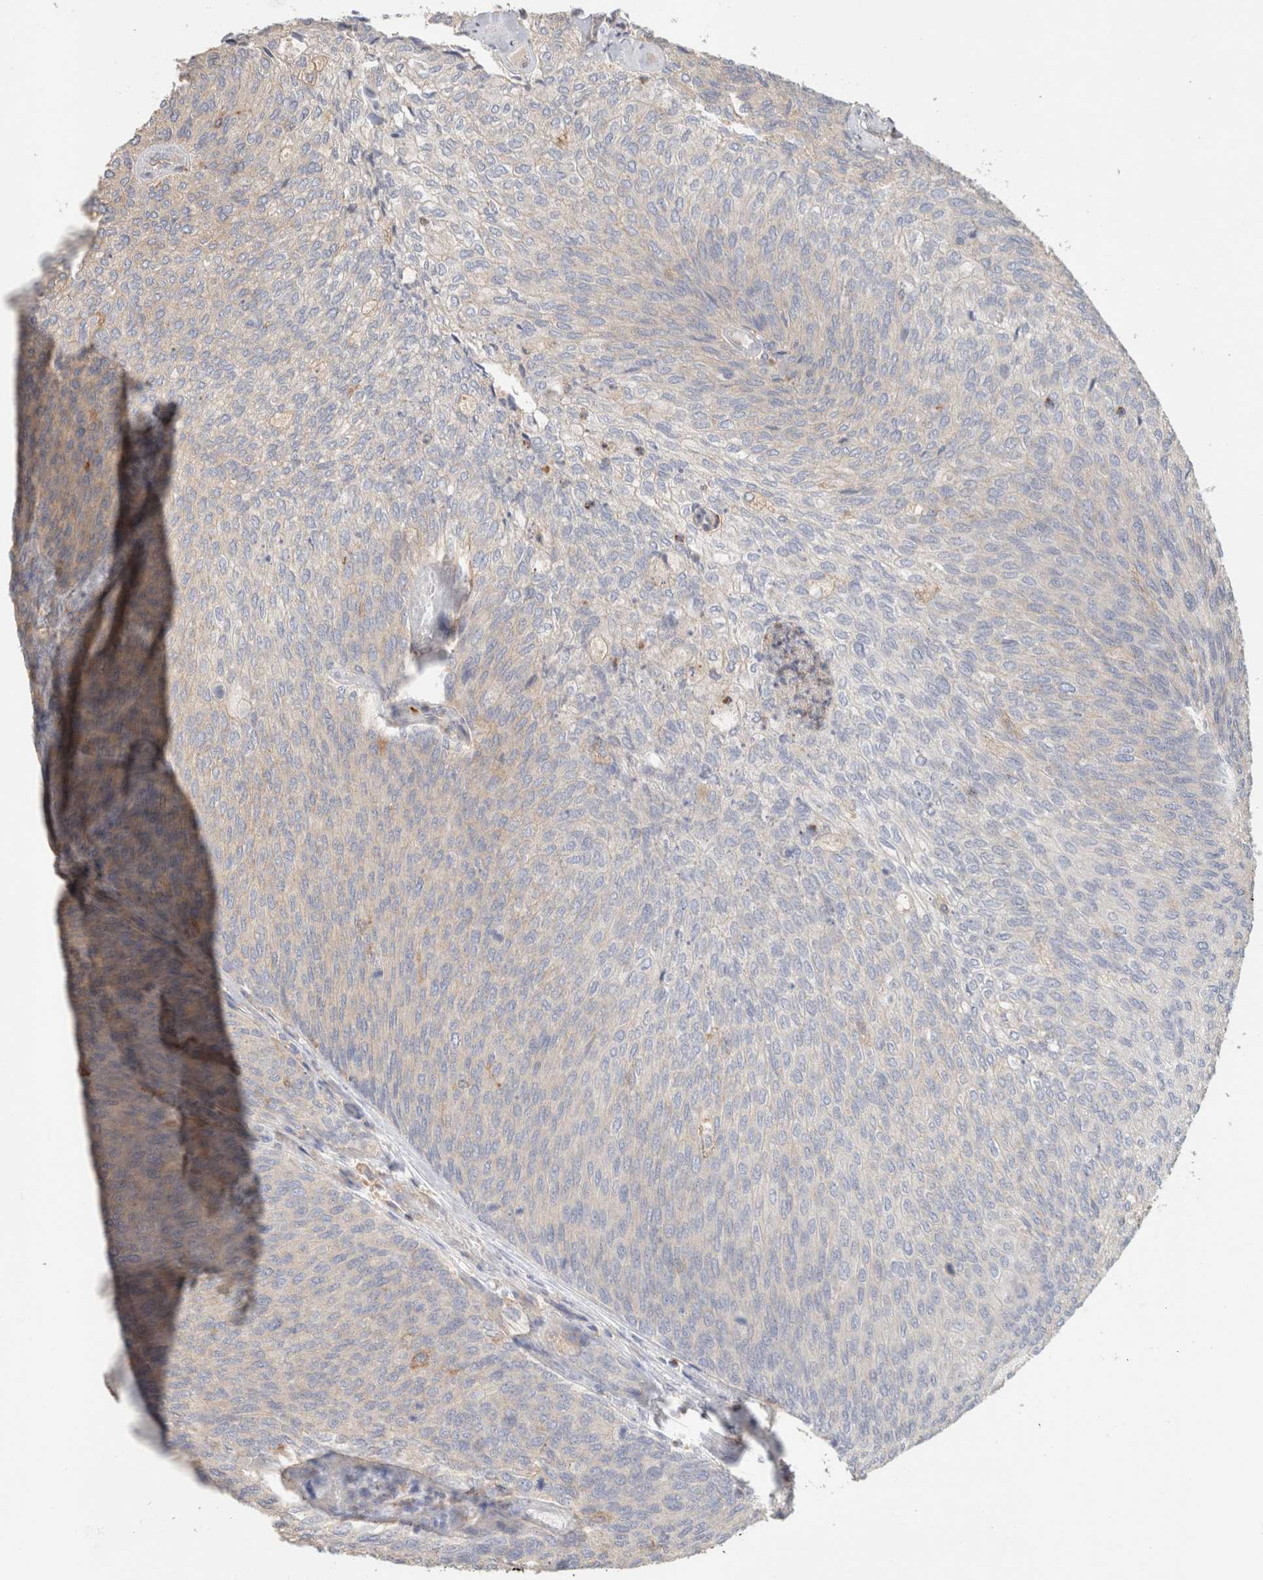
{"staining": {"intensity": "weak", "quantity": "<25%", "location": "cytoplasmic/membranous"}, "tissue": "urothelial cancer", "cell_type": "Tumor cells", "image_type": "cancer", "snomed": [{"axis": "morphology", "description": "Urothelial carcinoma, Low grade"}, {"axis": "topography", "description": "Urinary bladder"}], "caption": "Tumor cells show no significant staining in urothelial cancer. (DAB (3,3'-diaminobenzidine) IHC with hematoxylin counter stain).", "gene": "CFAP418", "patient": {"sex": "female", "age": 79}}